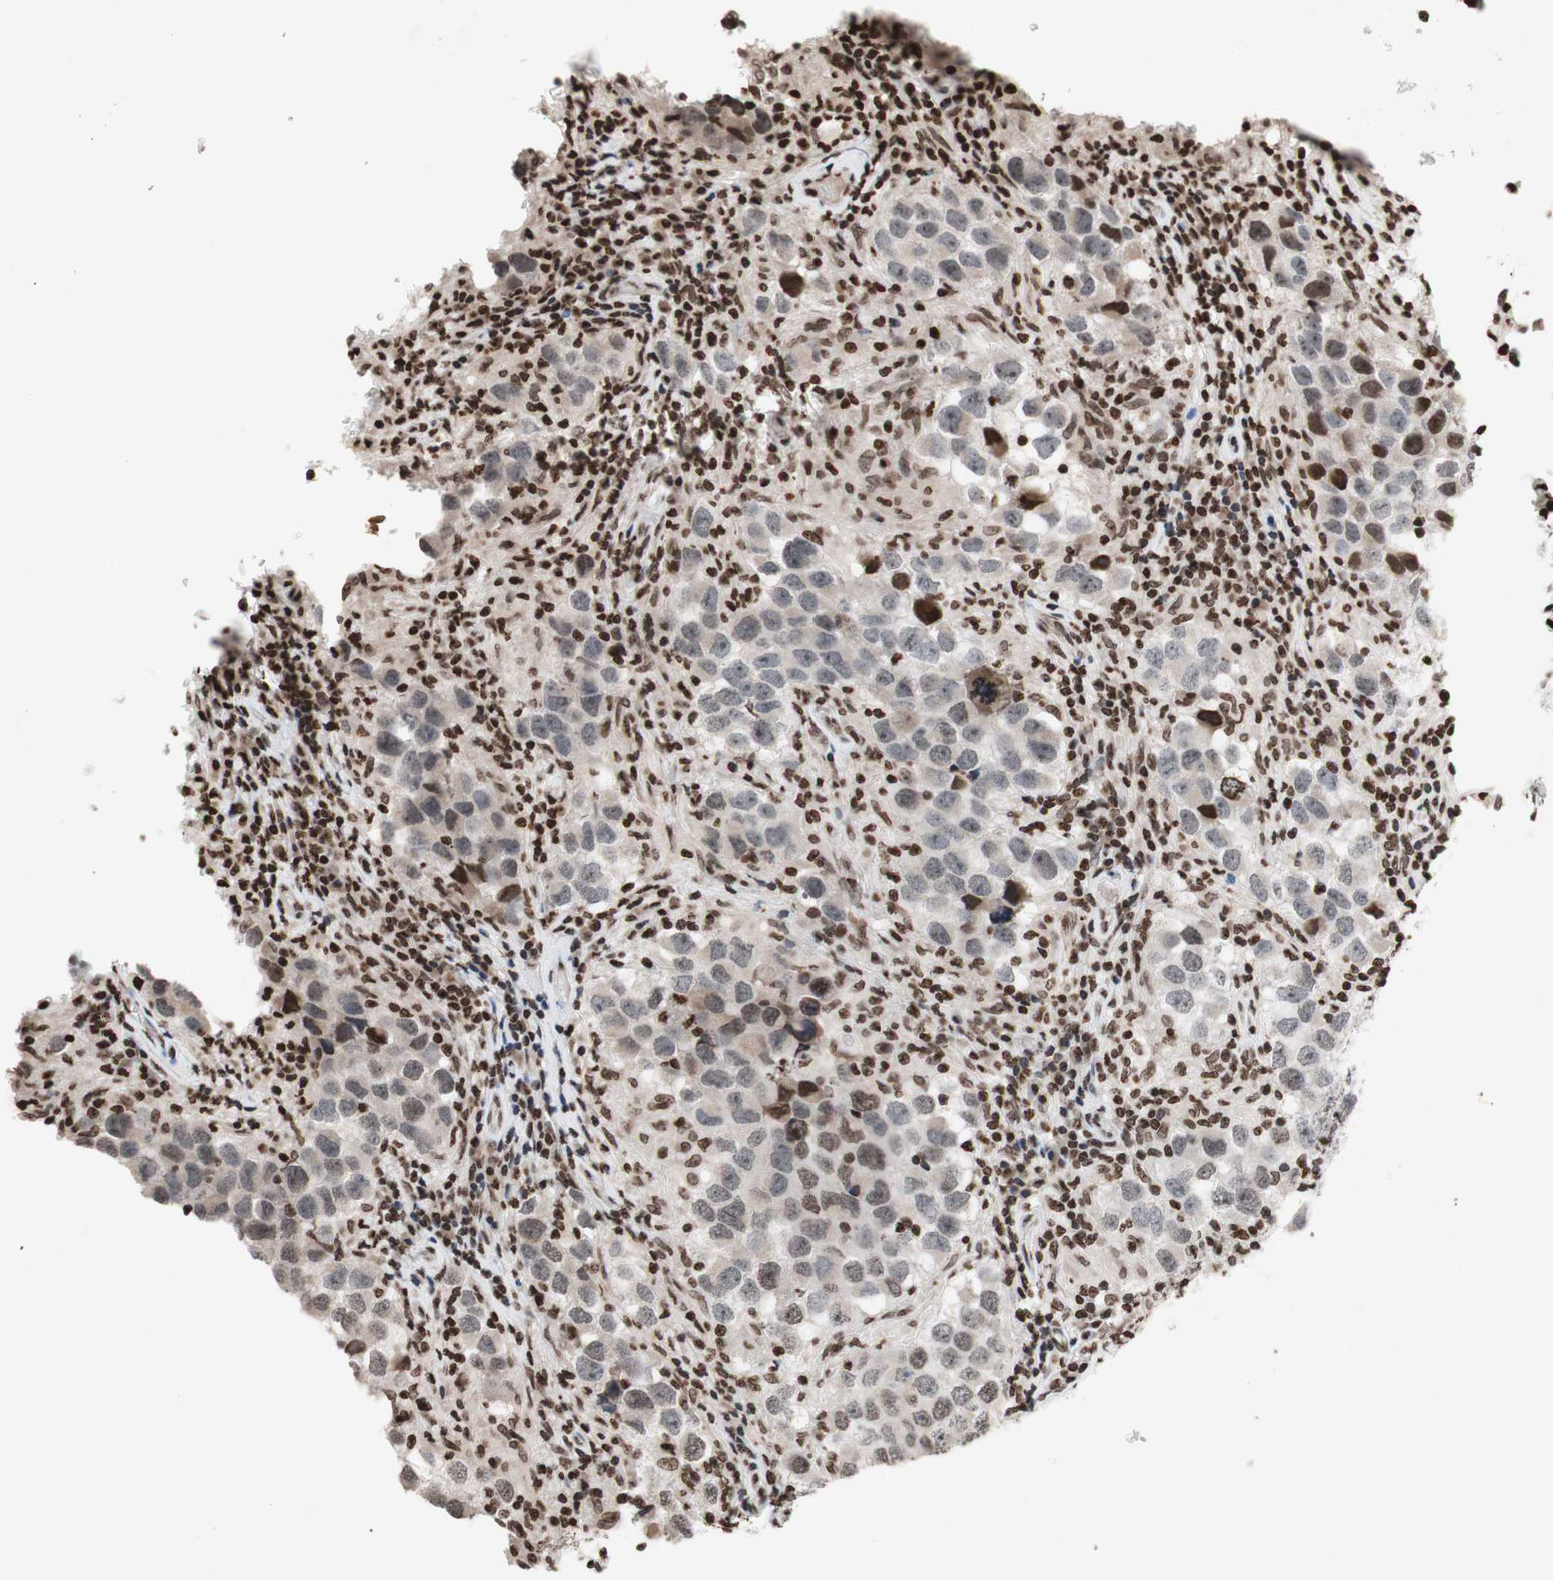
{"staining": {"intensity": "weak", "quantity": "<25%", "location": "nuclear"}, "tissue": "testis cancer", "cell_type": "Tumor cells", "image_type": "cancer", "snomed": [{"axis": "morphology", "description": "Carcinoma, Embryonal, NOS"}, {"axis": "topography", "description": "Testis"}], "caption": "This is an immunohistochemistry micrograph of human embryonal carcinoma (testis). There is no staining in tumor cells.", "gene": "NCOA3", "patient": {"sex": "male", "age": 21}}